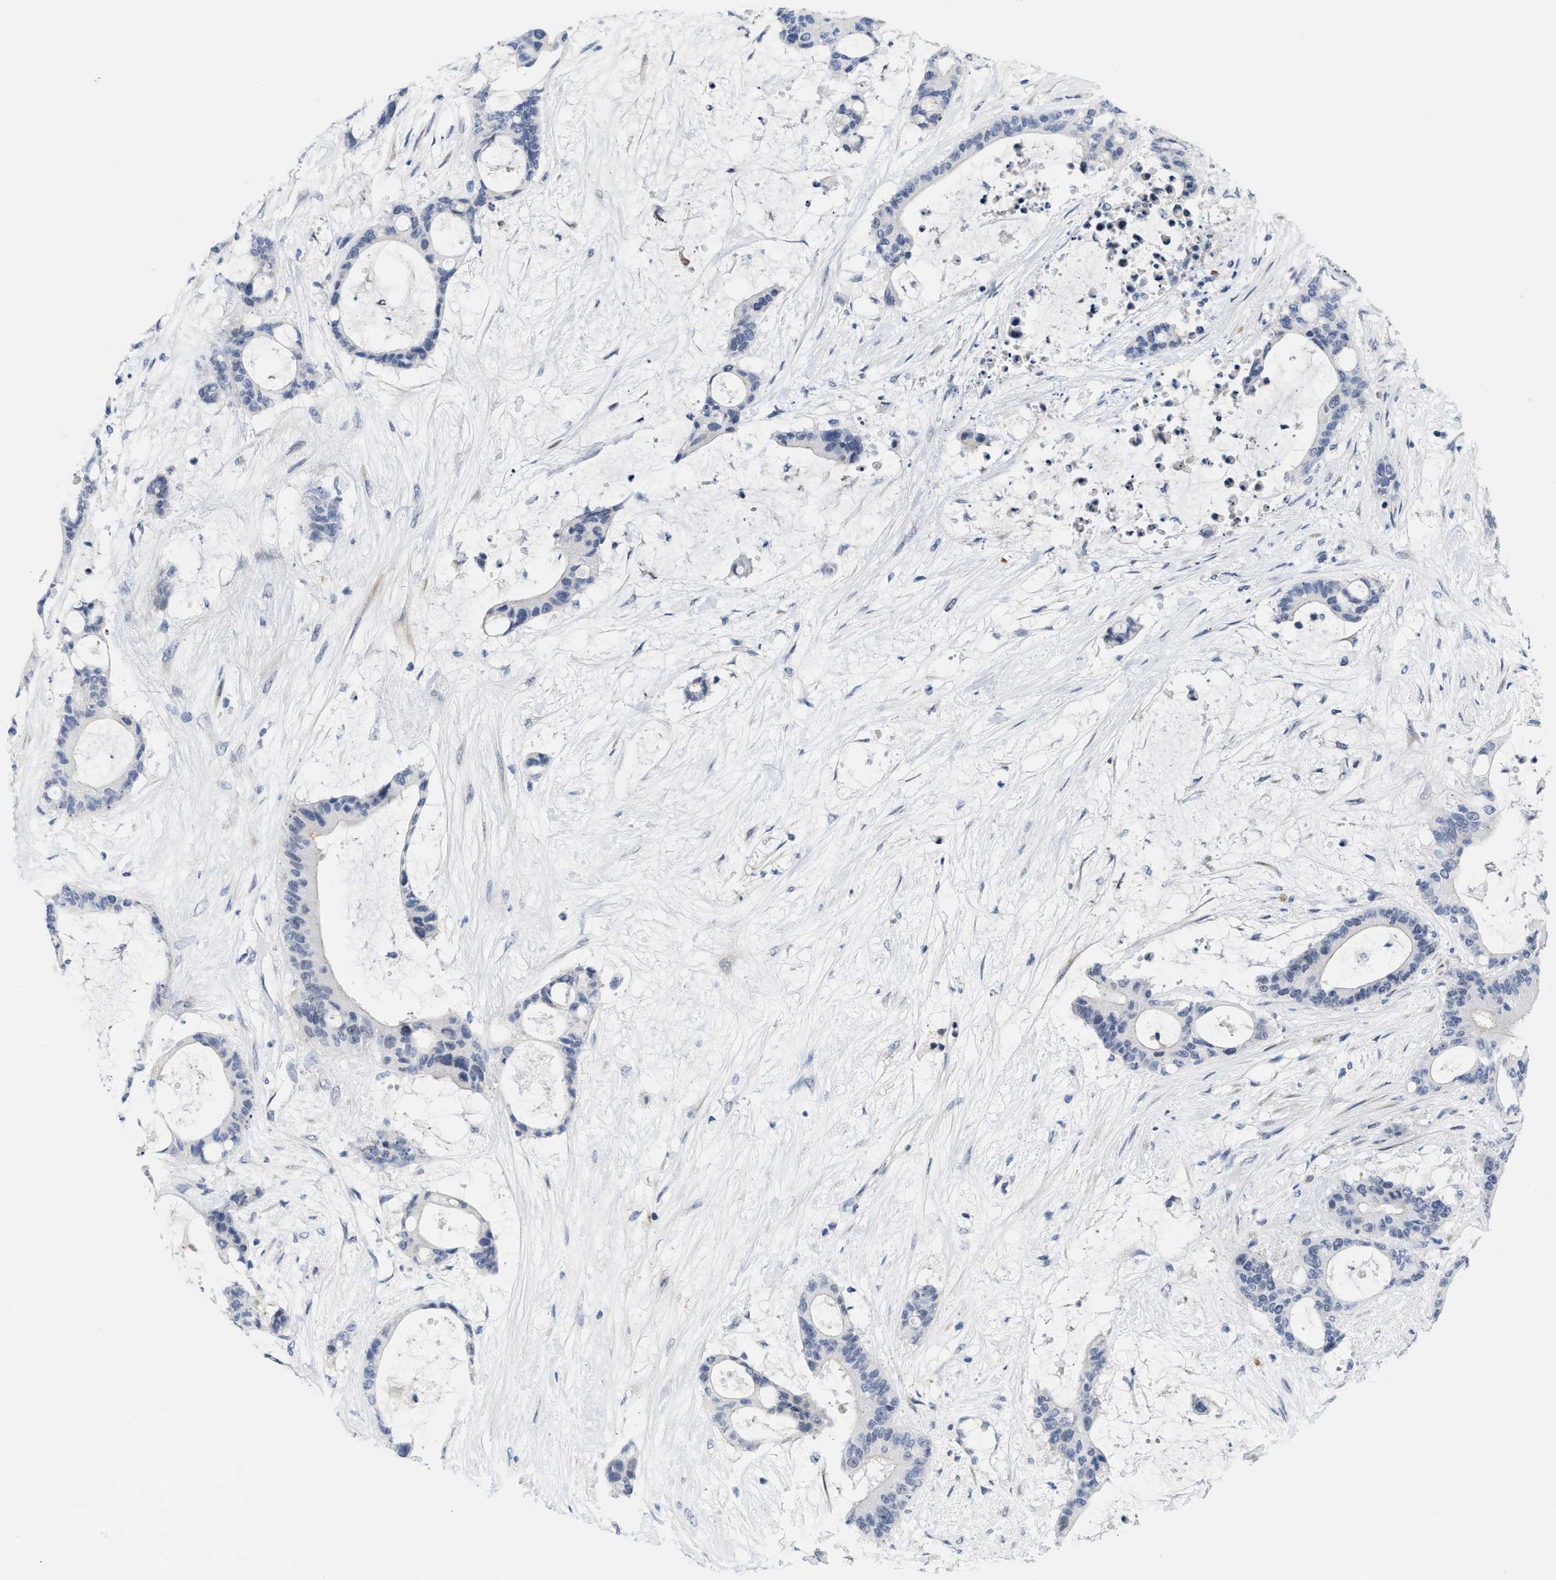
{"staining": {"intensity": "negative", "quantity": "none", "location": "none"}, "tissue": "liver cancer", "cell_type": "Tumor cells", "image_type": "cancer", "snomed": [{"axis": "morphology", "description": "Cholangiocarcinoma"}, {"axis": "topography", "description": "Liver"}], "caption": "A high-resolution histopathology image shows immunohistochemistry staining of liver cholangiocarcinoma, which reveals no significant staining in tumor cells.", "gene": "ACKR1", "patient": {"sex": "female", "age": 73}}